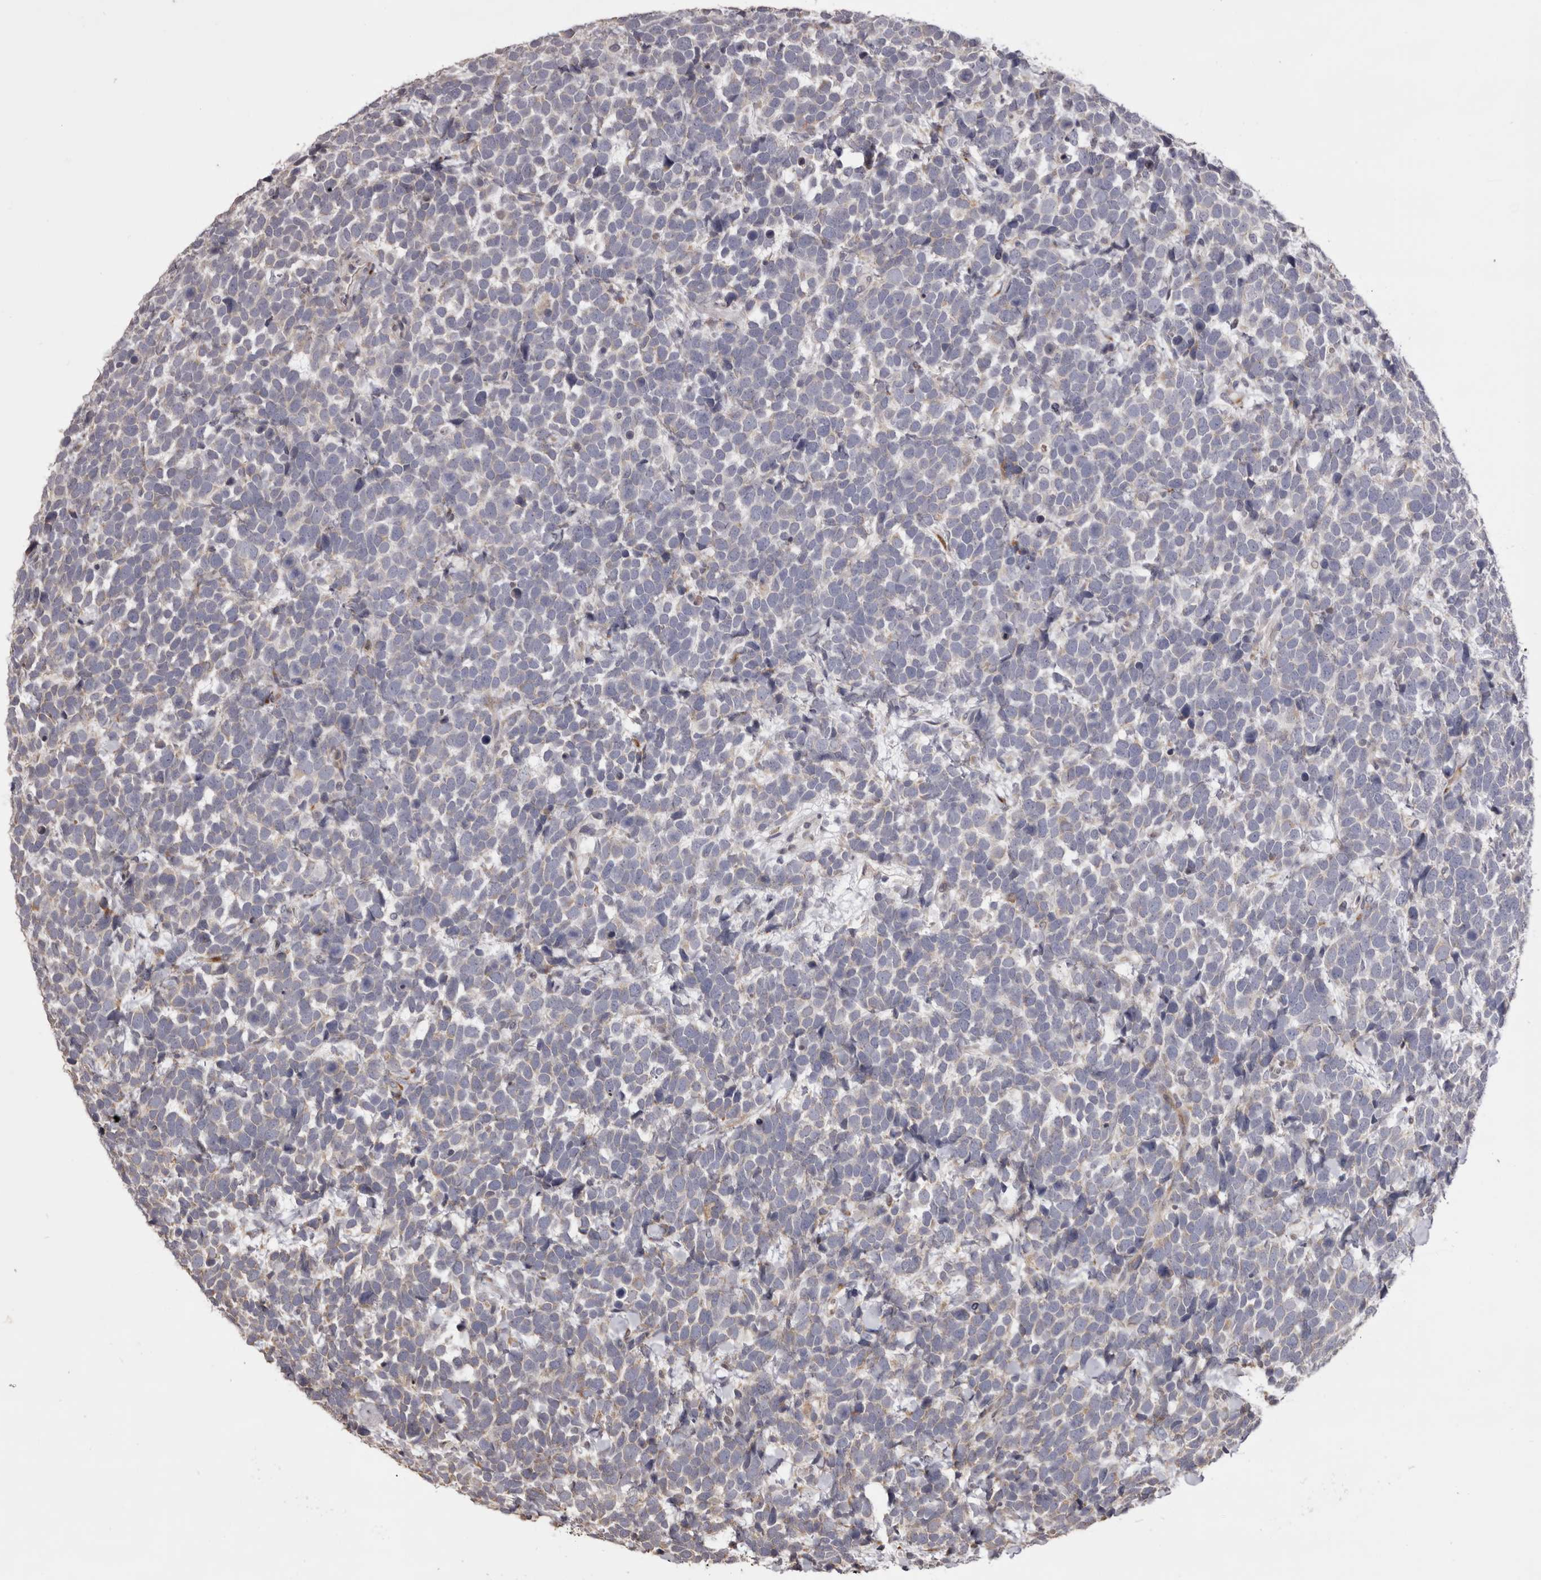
{"staining": {"intensity": "negative", "quantity": "none", "location": "none"}, "tissue": "urothelial cancer", "cell_type": "Tumor cells", "image_type": "cancer", "snomed": [{"axis": "morphology", "description": "Urothelial carcinoma, High grade"}, {"axis": "topography", "description": "Urinary bladder"}], "caption": "High magnification brightfield microscopy of high-grade urothelial carcinoma stained with DAB (brown) and counterstained with hematoxylin (blue): tumor cells show no significant positivity.", "gene": "PIGX", "patient": {"sex": "female", "age": 82}}